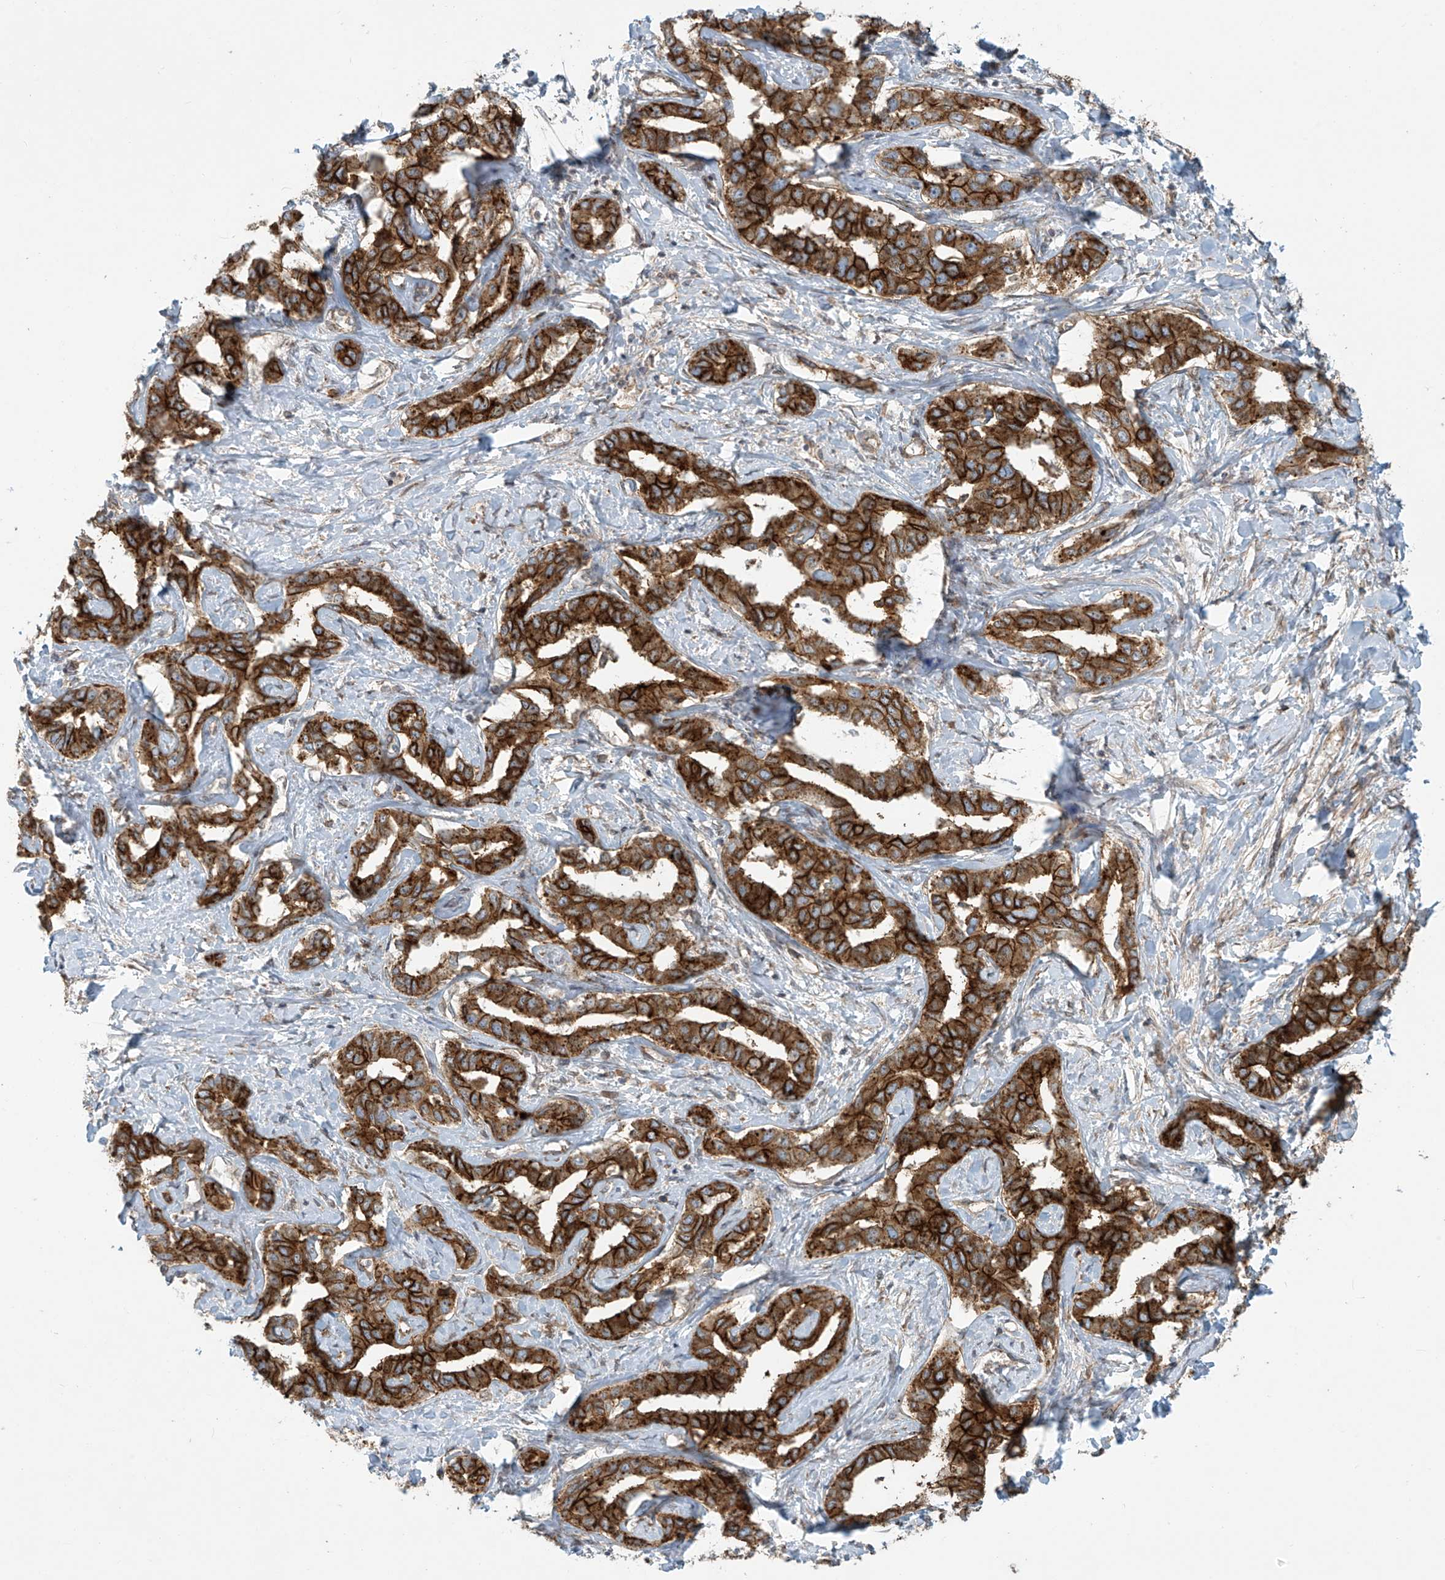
{"staining": {"intensity": "strong", "quantity": ">75%", "location": "cytoplasmic/membranous"}, "tissue": "liver cancer", "cell_type": "Tumor cells", "image_type": "cancer", "snomed": [{"axis": "morphology", "description": "Cholangiocarcinoma"}, {"axis": "topography", "description": "Liver"}], "caption": "A photomicrograph of liver cholangiocarcinoma stained for a protein displays strong cytoplasmic/membranous brown staining in tumor cells. The protein is shown in brown color, while the nuclei are stained blue.", "gene": "LZTS3", "patient": {"sex": "male", "age": 59}}